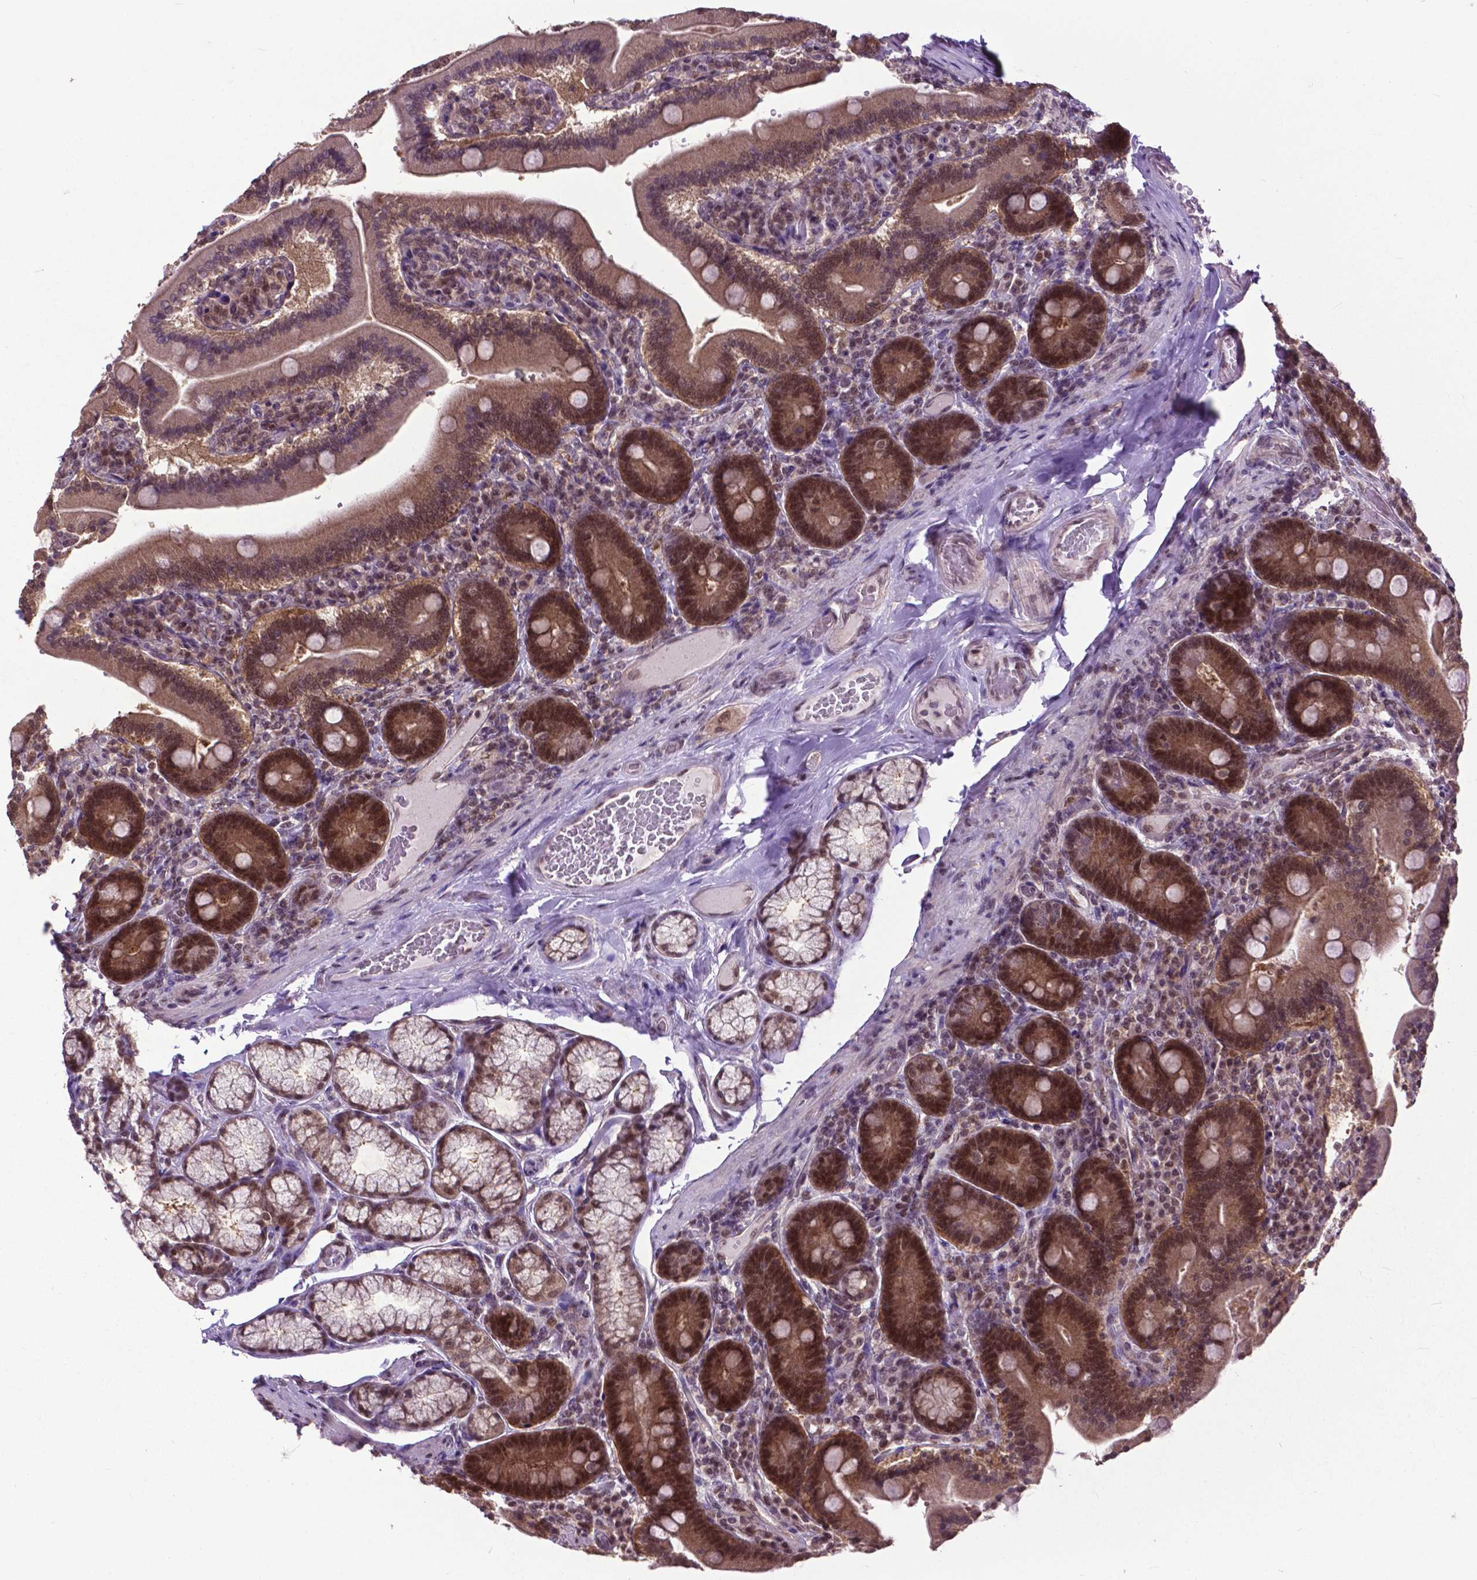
{"staining": {"intensity": "moderate", "quantity": ">75%", "location": "cytoplasmic/membranous,nuclear"}, "tissue": "duodenum", "cell_type": "Glandular cells", "image_type": "normal", "snomed": [{"axis": "morphology", "description": "Normal tissue, NOS"}, {"axis": "topography", "description": "Duodenum"}], "caption": "Duodenum stained with immunohistochemistry shows moderate cytoplasmic/membranous,nuclear expression in approximately >75% of glandular cells. Using DAB (brown) and hematoxylin (blue) stains, captured at high magnification using brightfield microscopy.", "gene": "FAF1", "patient": {"sex": "female", "age": 62}}